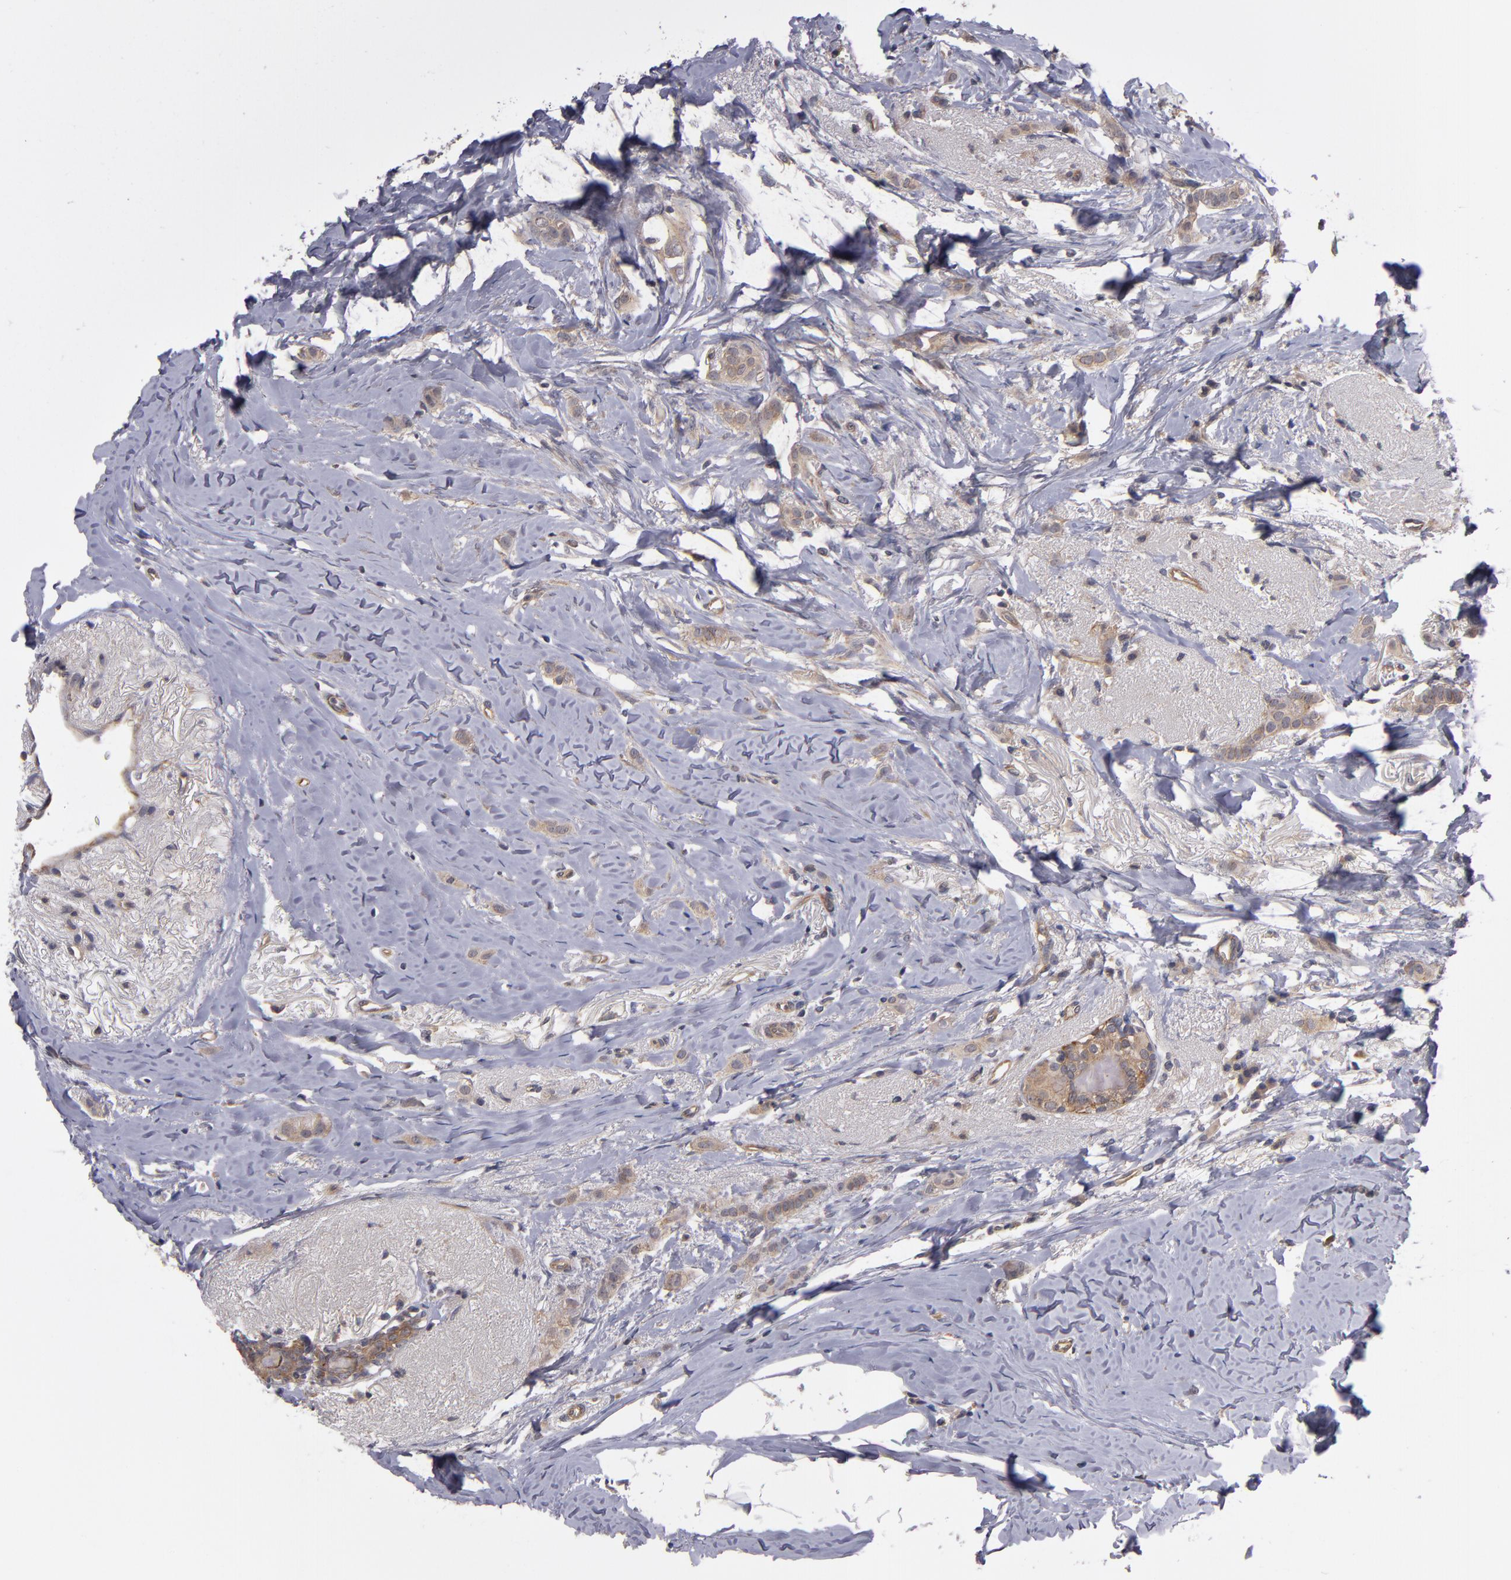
{"staining": {"intensity": "weak", "quantity": ">75%", "location": "cytoplasmic/membranous"}, "tissue": "breast cancer", "cell_type": "Tumor cells", "image_type": "cancer", "snomed": [{"axis": "morphology", "description": "Lobular carcinoma"}, {"axis": "topography", "description": "Breast"}], "caption": "Immunohistochemical staining of breast lobular carcinoma displays low levels of weak cytoplasmic/membranous protein expression in about >75% of tumor cells. Immunohistochemistry (ihc) stains the protein of interest in brown and the nuclei are stained blue.", "gene": "CTSO", "patient": {"sex": "female", "age": 55}}